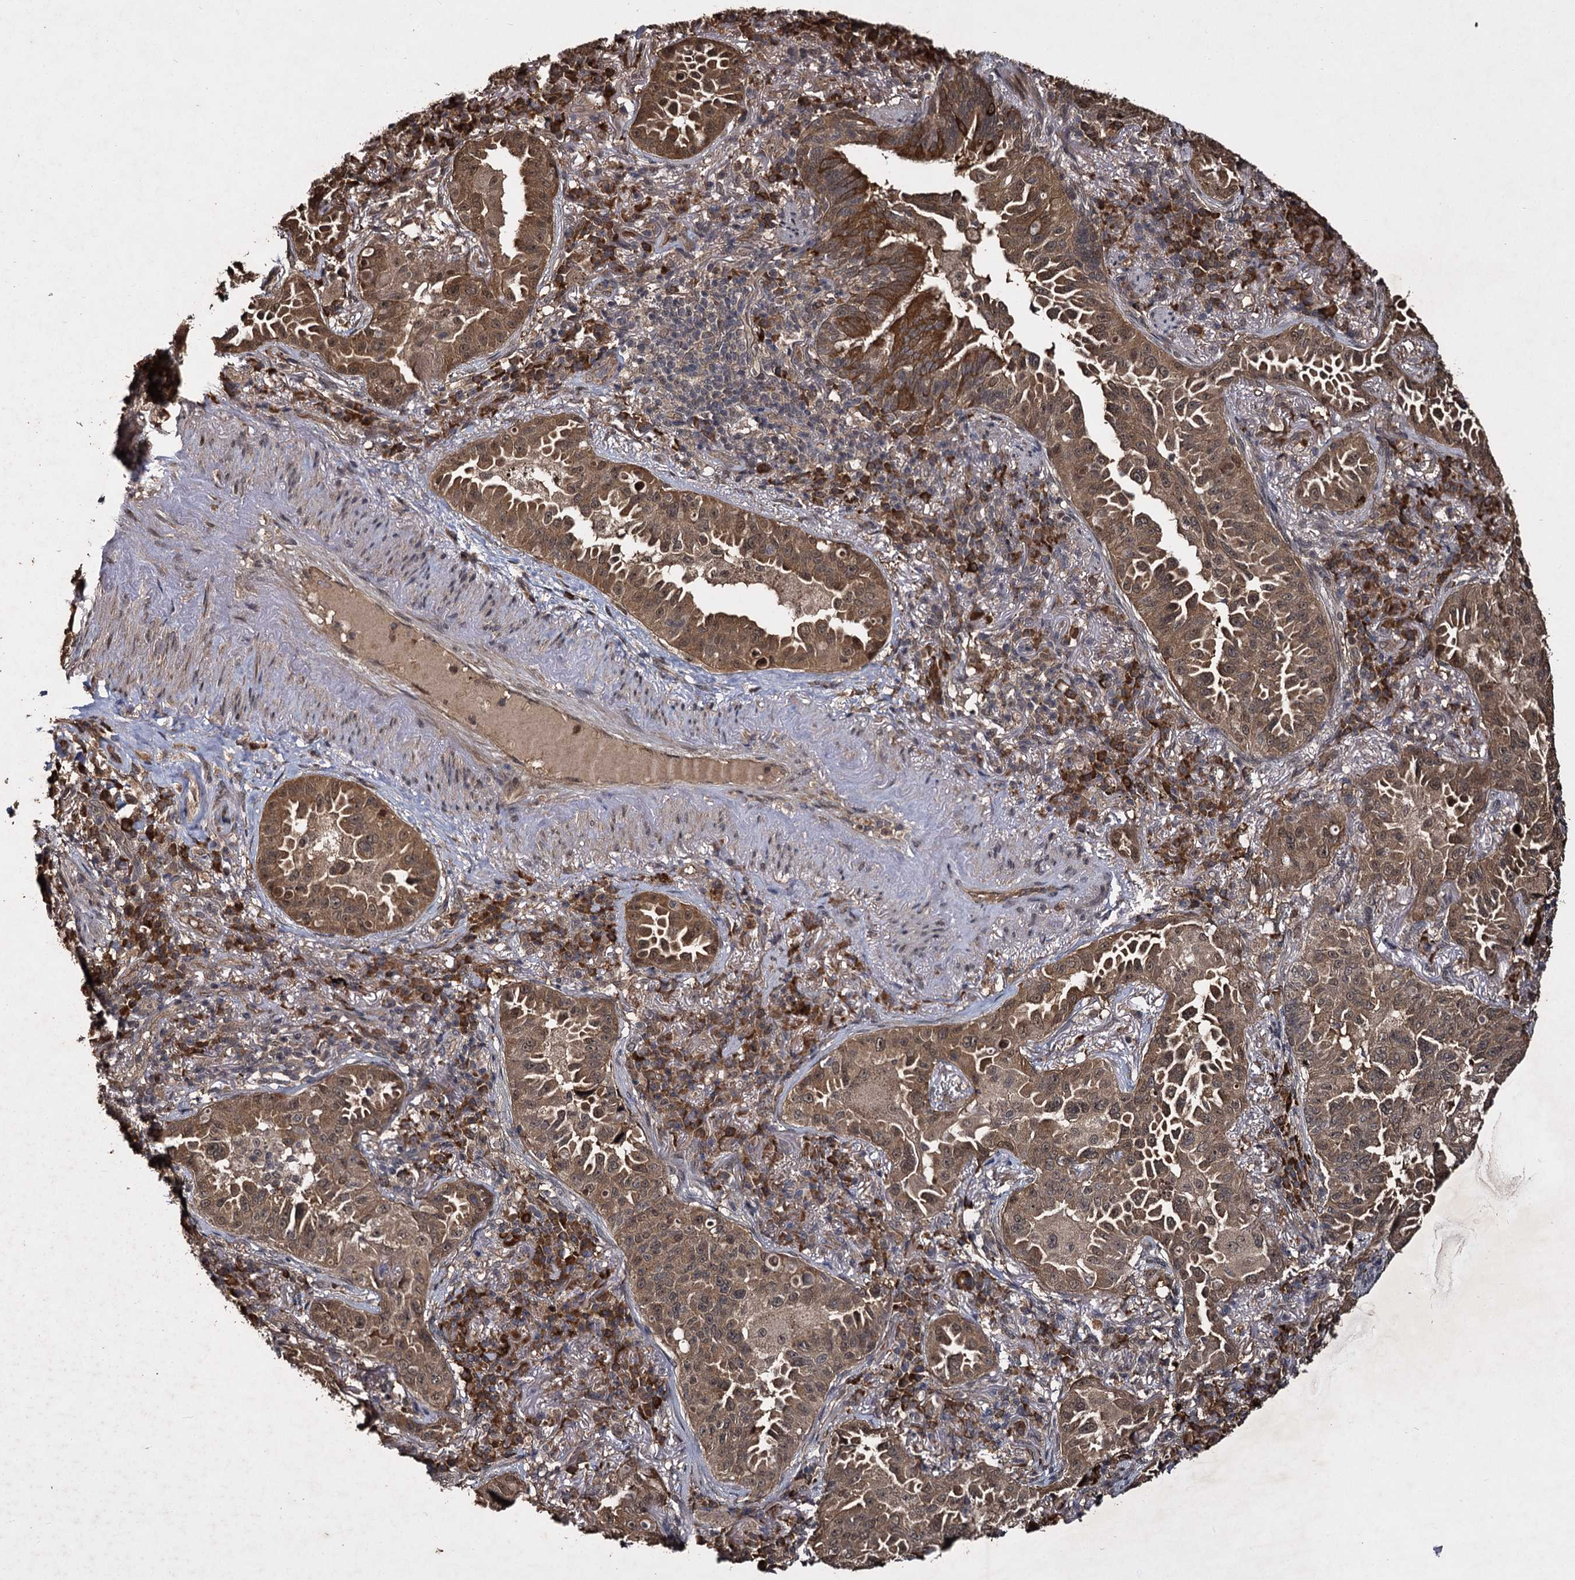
{"staining": {"intensity": "moderate", "quantity": ">75%", "location": "cytoplasmic/membranous,nuclear"}, "tissue": "lung cancer", "cell_type": "Tumor cells", "image_type": "cancer", "snomed": [{"axis": "morphology", "description": "Adenocarcinoma, NOS"}, {"axis": "topography", "description": "Lung"}], "caption": "Human lung cancer stained with a brown dye displays moderate cytoplasmic/membranous and nuclear positive staining in about >75% of tumor cells.", "gene": "SLC46A3", "patient": {"sex": "female", "age": 69}}